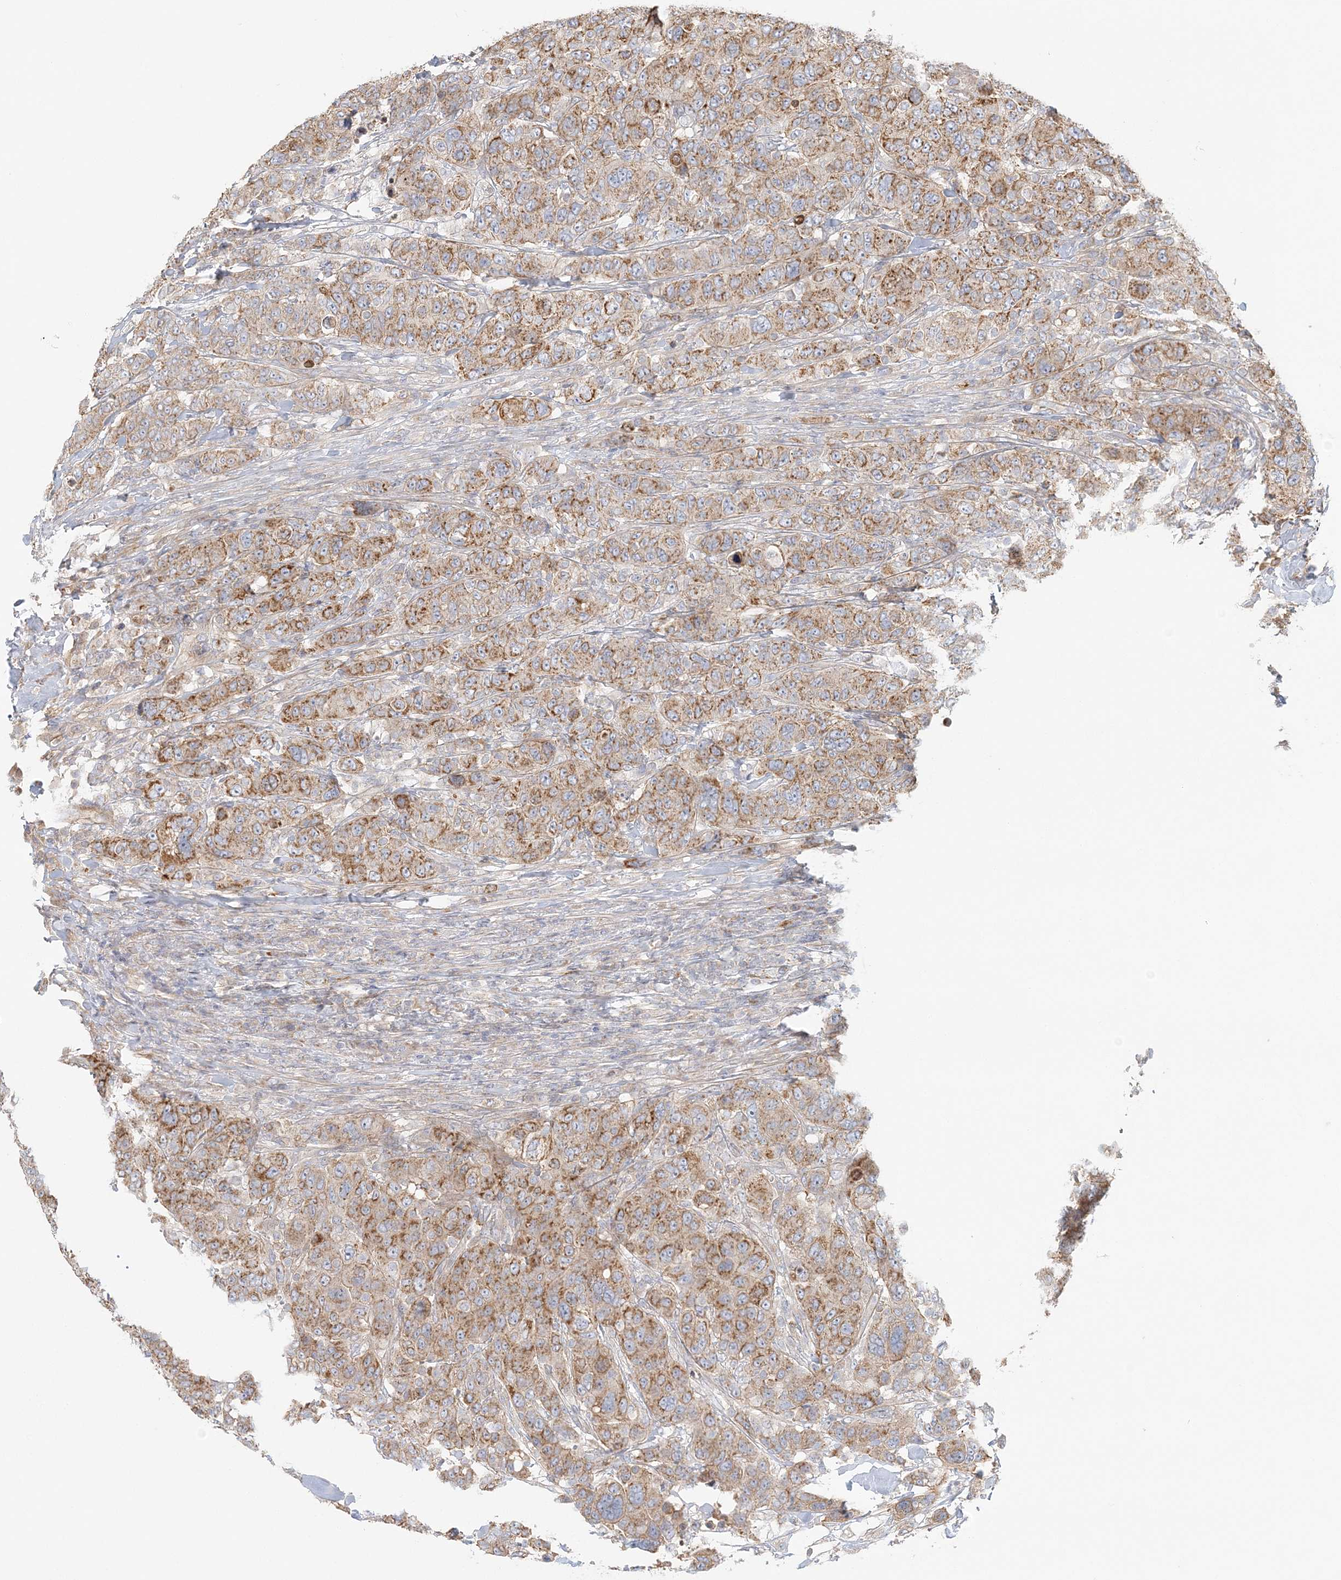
{"staining": {"intensity": "moderate", "quantity": ">75%", "location": "cytoplasmic/membranous"}, "tissue": "breast cancer", "cell_type": "Tumor cells", "image_type": "cancer", "snomed": [{"axis": "morphology", "description": "Duct carcinoma"}, {"axis": "topography", "description": "Breast"}], "caption": "IHC of human breast cancer reveals medium levels of moderate cytoplasmic/membranous expression in about >75% of tumor cells.", "gene": "KIAA0232", "patient": {"sex": "female", "age": 37}}